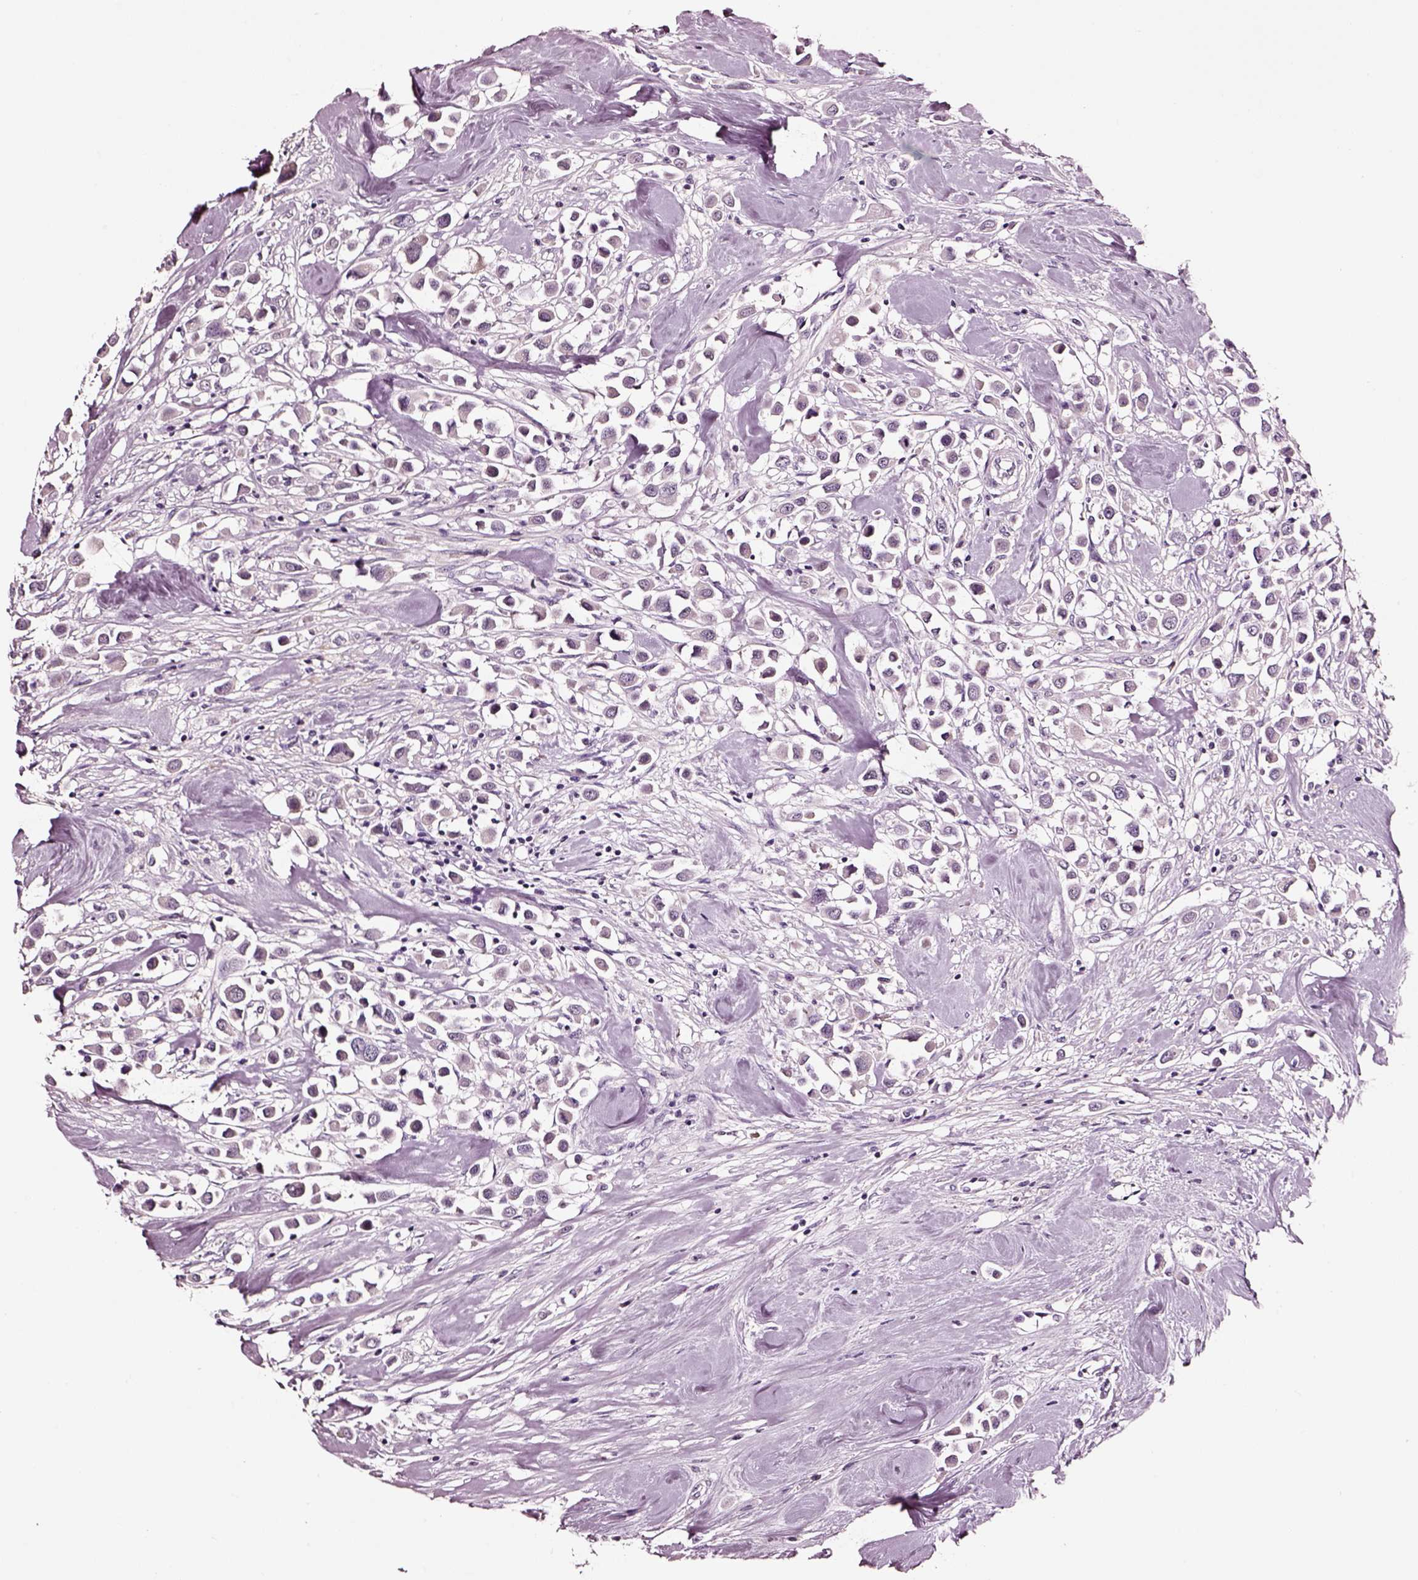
{"staining": {"intensity": "negative", "quantity": "none", "location": "none"}, "tissue": "breast cancer", "cell_type": "Tumor cells", "image_type": "cancer", "snomed": [{"axis": "morphology", "description": "Duct carcinoma"}, {"axis": "topography", "description": "Breast"}], "caption": "There is no significant expression in tumor cells of breast cancer (intraductal carcinoma). (Stains: DAB IHC with hematoxylin counter stain, Microscopy: brightfield microscopy at high magnification).", "gene": "SMIM17", "patient": {"sex": "female", "age": 61}}